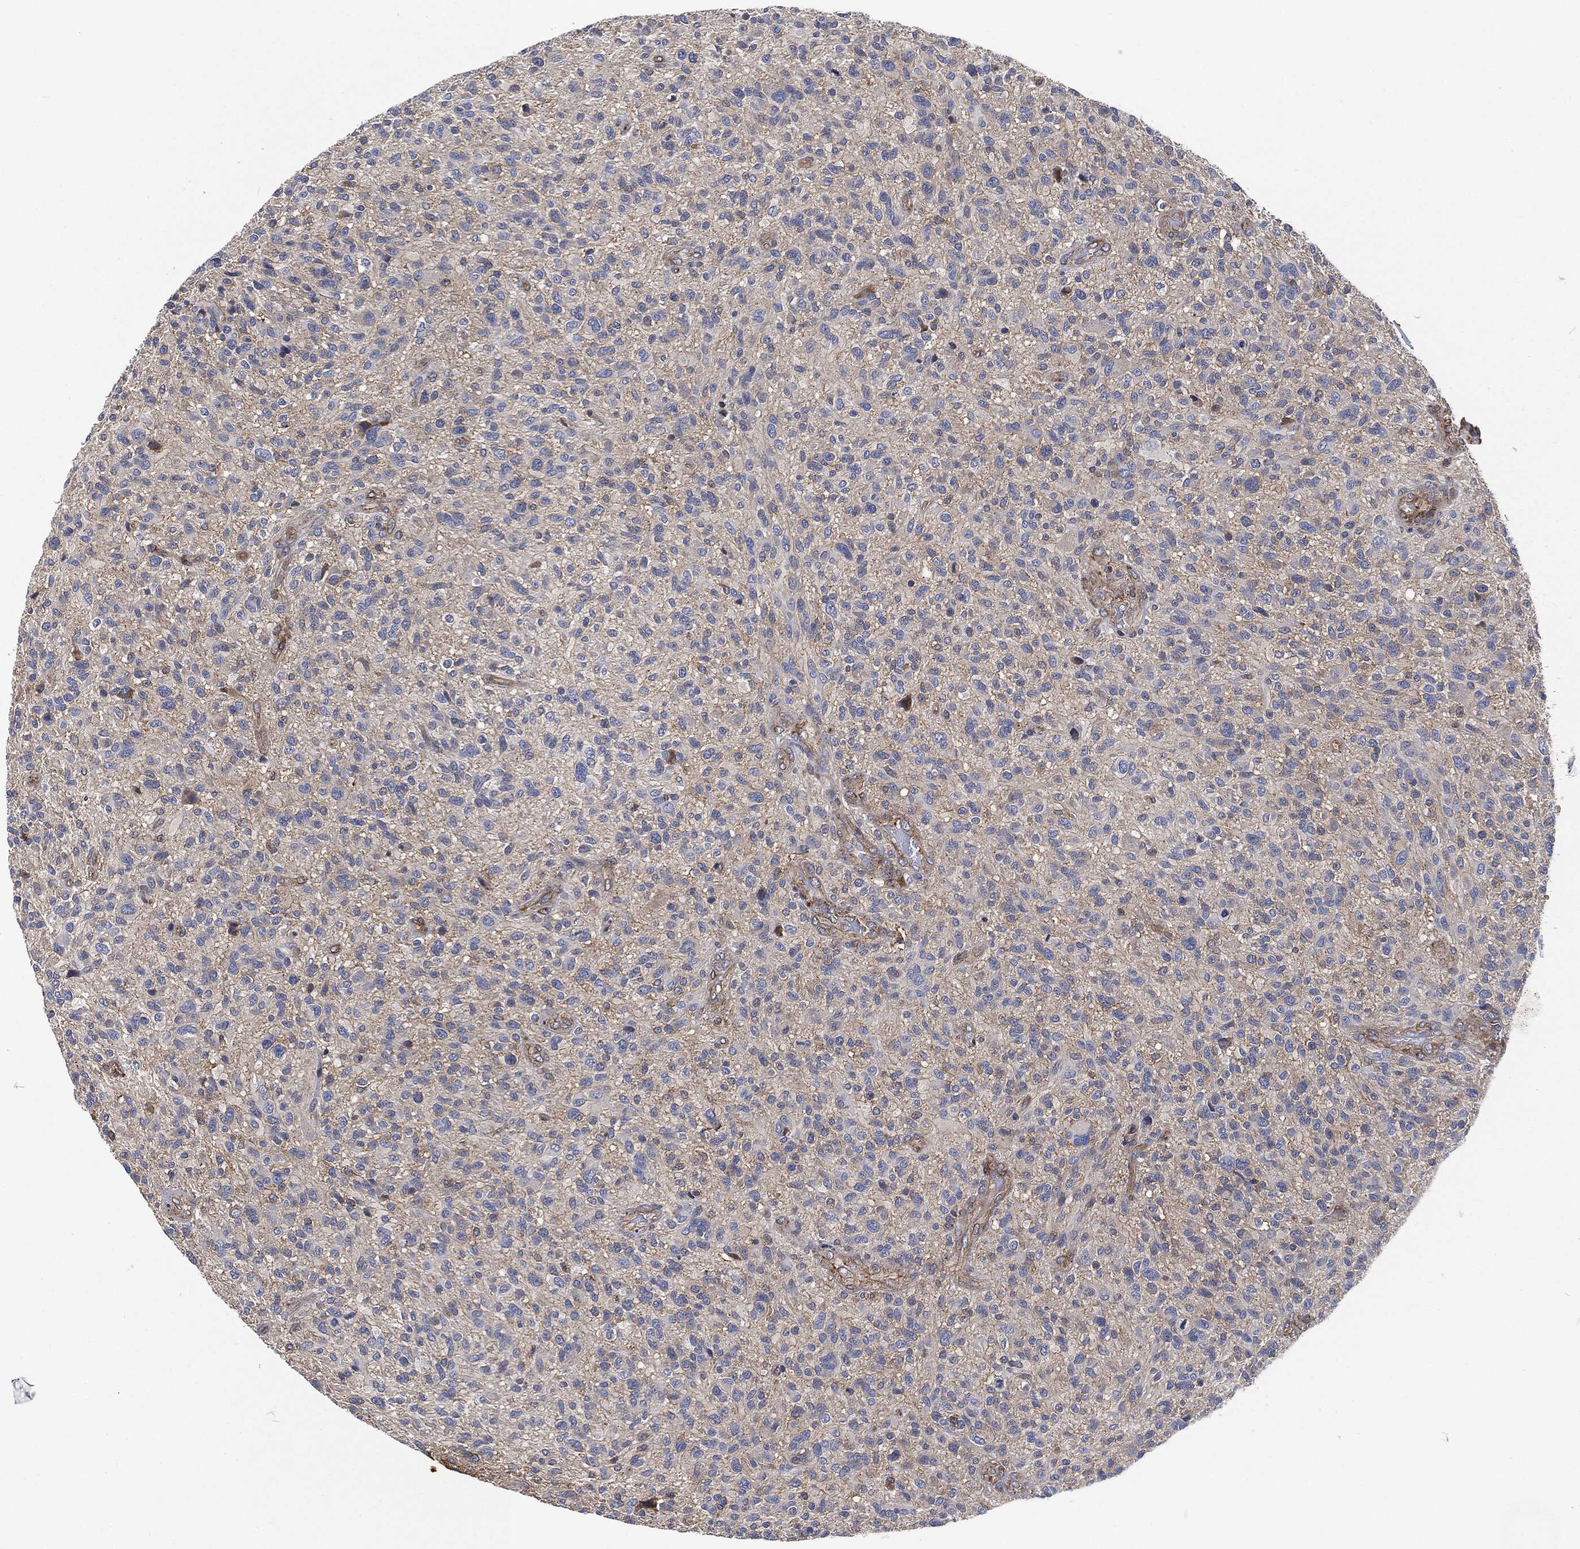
{"staining": {"intensity": "negative", "quantity": "none", "location": "none"}, "tissue": "glioma", "cell_type": "Tumor cells", "image_type": "cancer", "snomed": [{"axis": "morphology", "description": "Glioma, malignant, High grade"}, {"axis": "topography", "description": "Brain"}], "caption": "Tumor cells show no significant protein staining in glioma.", "gene": "LGALS9", "patient": {"sex": "male", "age": 47}}